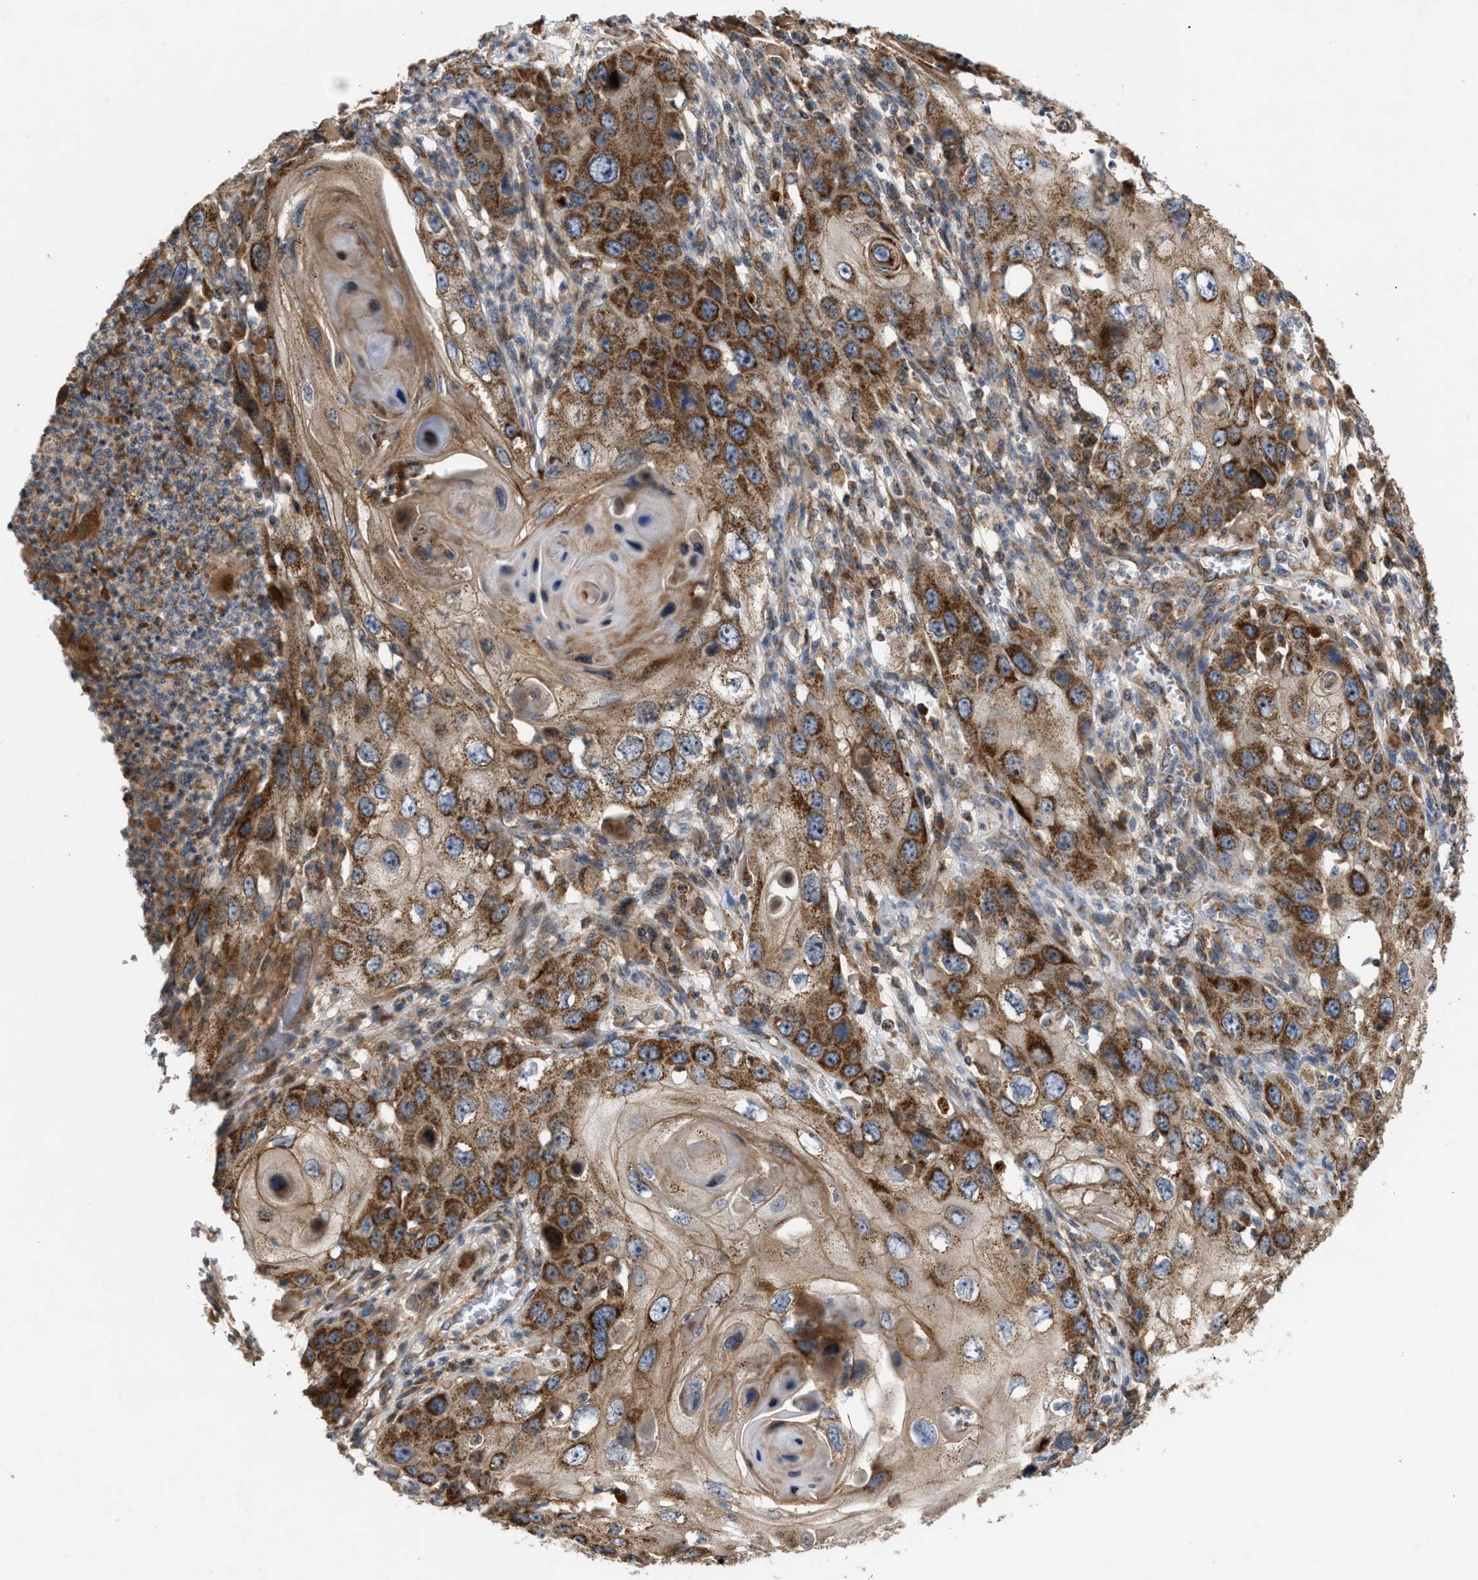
{"staining": {"intensity": "strong", "quantity": ">75%", "location": "cytoplasmic/membranous"}, "tissue": "skin cancer", "cell_type": "Tumor cells", "image_type": "cancer", "snomed": [{"axis": "morphology", "description": "Squamous cell carcinoma, NOS"}, {"axis": "topography", "description": "Skin"}], "caption": "Immunohistochemical staining of human skin cancer demonstrates strong cytoplasmic/membranous protein expression in about >75% of tumor cells.", "gene": "TACO1", "patient": {"sex": "male", "age": 55}}